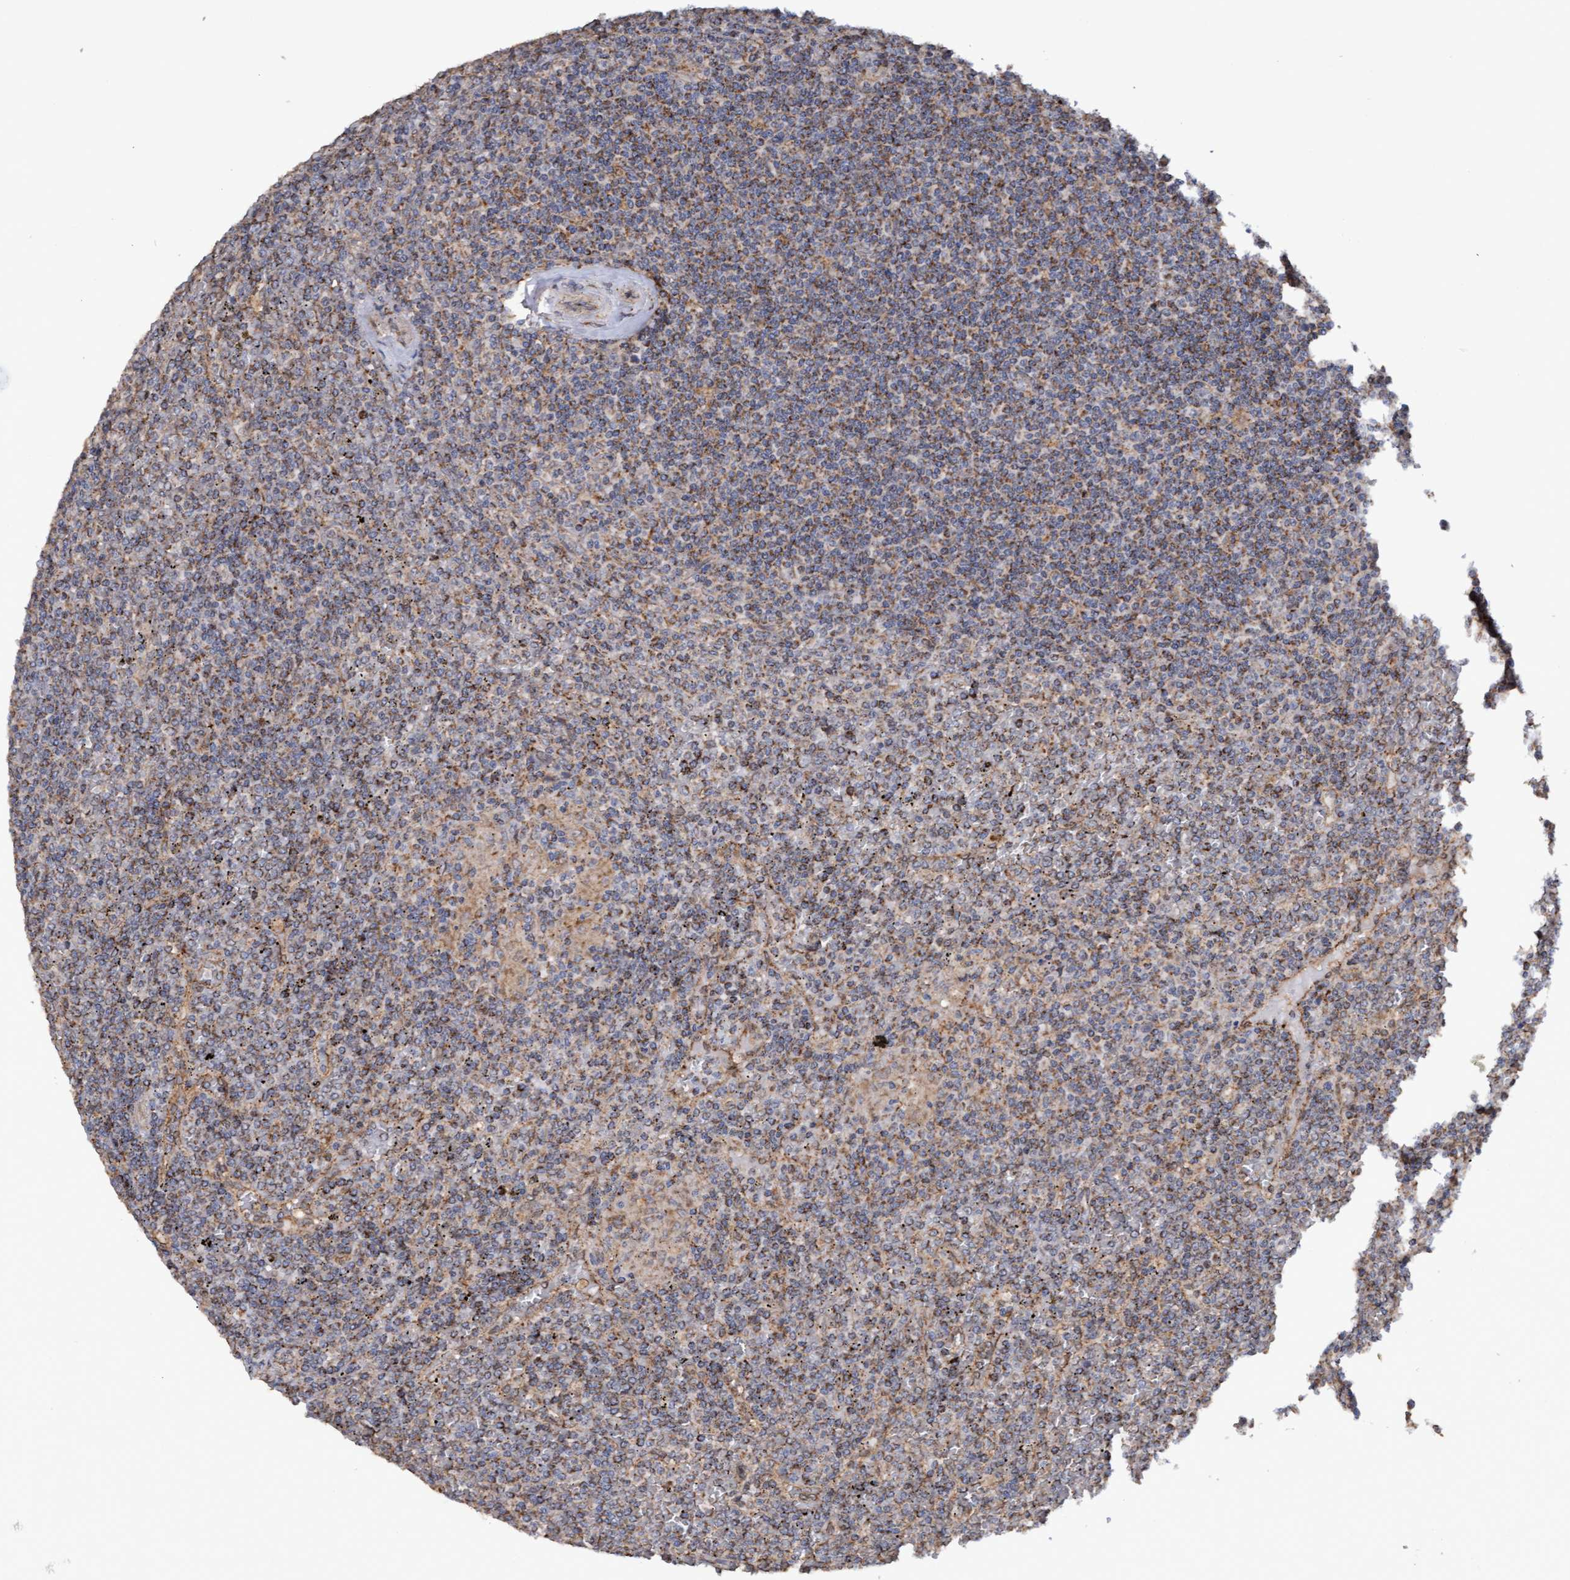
{"staining": {"intensity": "weak", "quantity": ">75%", "location": "cytoplasmic/membranous"}, "tissue": "lymphoma", "cell_type": "Tumor cells", "image_type": "cancer", "snomed": [{"axis": "morphology", "description": "Malignant lymphoma, non-Hodgkin's type, Low grade"}, {"axis": "topography", "description": "Spleen"}], "caption": "Low-grade malignant lymphoma, non-Hodgkin's type stained for a protein (brown) reveals weak cytoplasmic/membranous positive staining in about >75% of tumor cells.", "gene": "MGLL", "patient": {"sex": "female", "age": 19}}